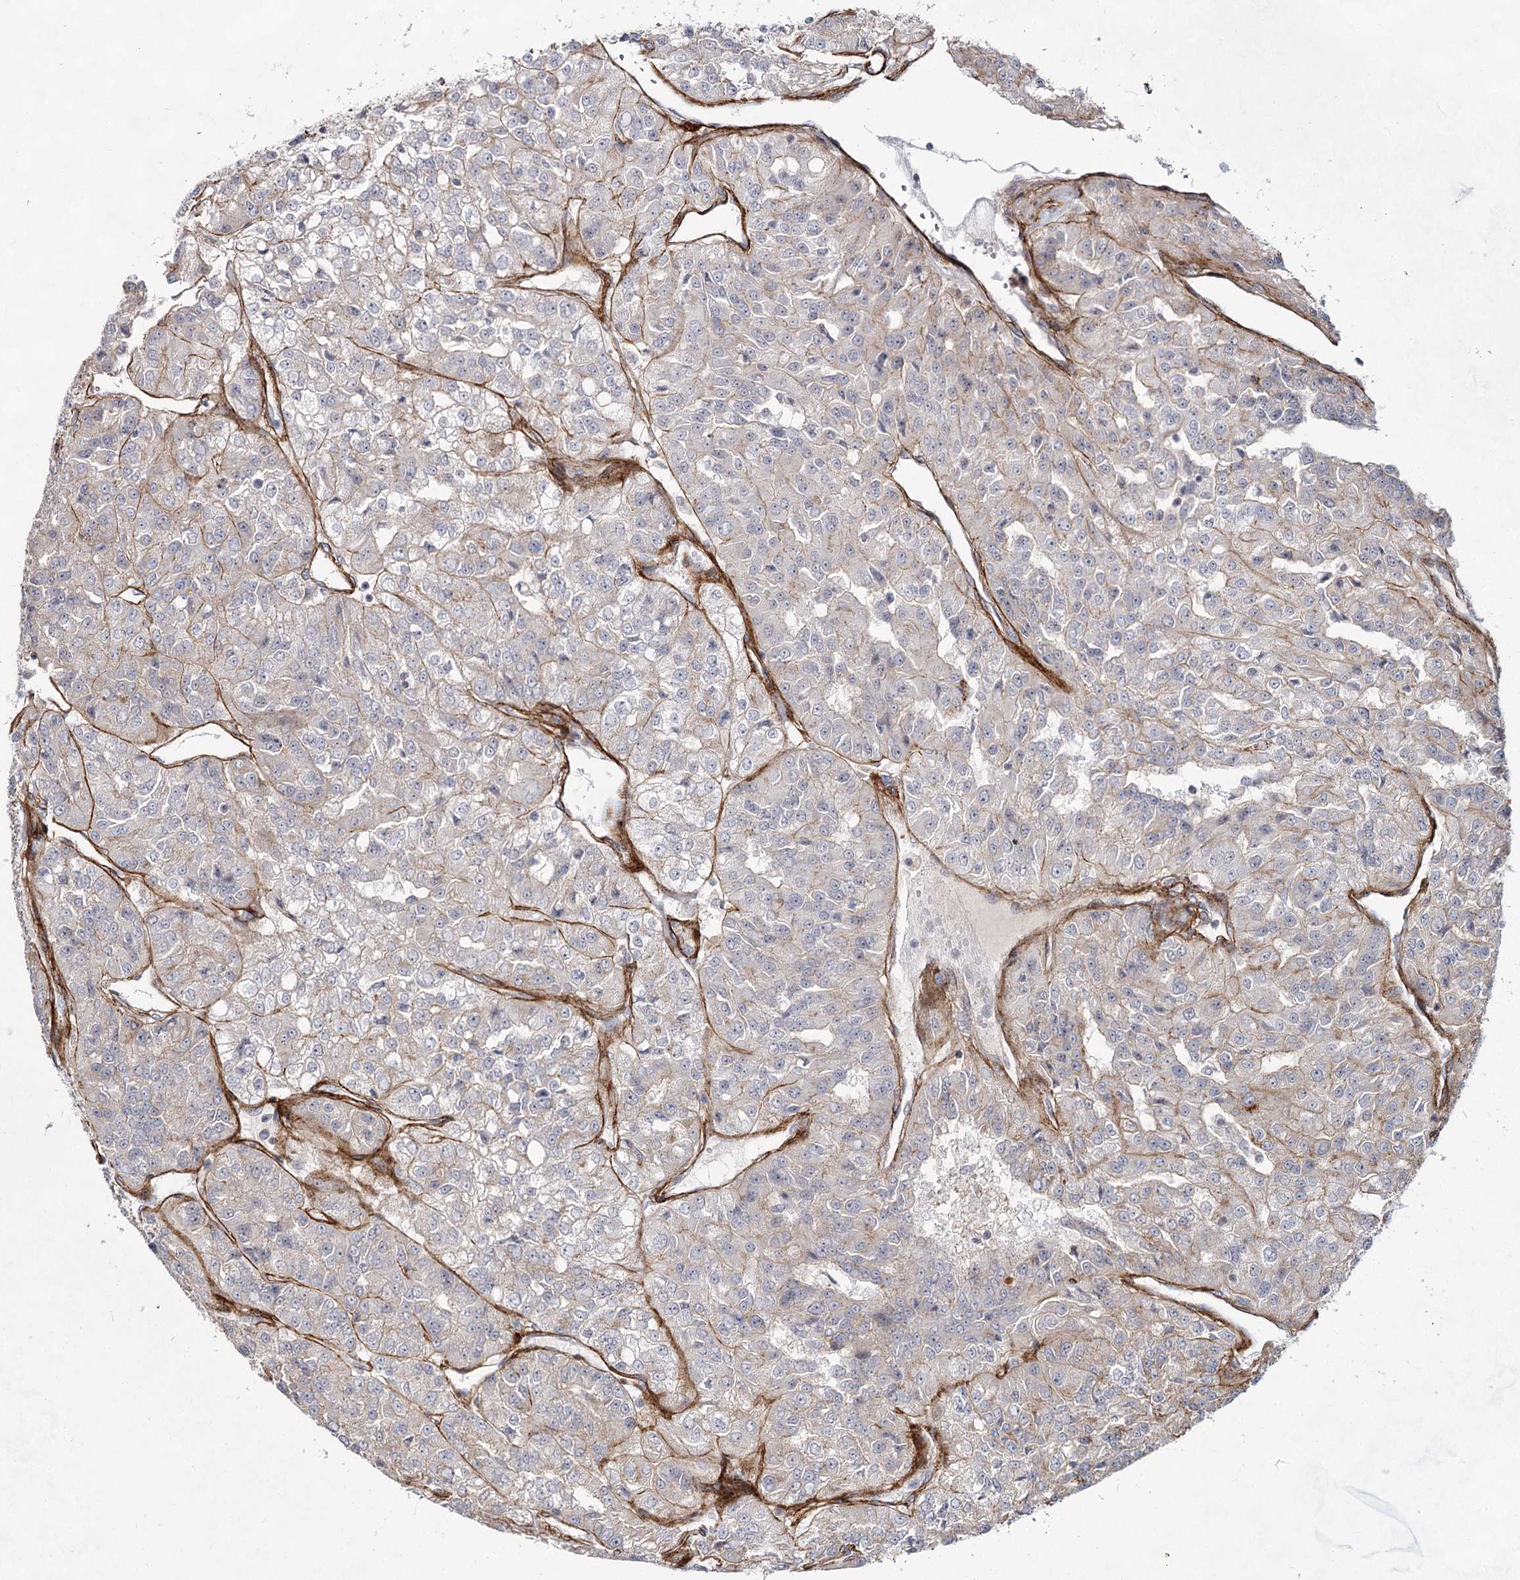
{"staining": {"intensity": "weak", "quantity": "<25%", "location": "cytoplasmic/membranous"}, "tissue": "renal cancer", "cell_type": "Tumor cells", "image_type": "cancer", "snomed": [{"axis": "morphology", "description": "Adenocarcinoma, NOS"}, {"axis": "topography", "description": "Kidney"}], "caption": "High magnification brightfield microscopy of renal cancer (adenocarcinoma) stained with DAB (3,3'-diaminobenzidine) (brown) and counterstained with hematoxylin (blue): tumor cells show no significant expression. The staining was performed using DAB (3,3'-diaminobenzidine) to visualize the protein expression in brown, while the nuclei were stained in blue with hematoxylin (Magnification: 20x).", "gene": "ATL2", "patient": {"sex": "female", "age": 63}}